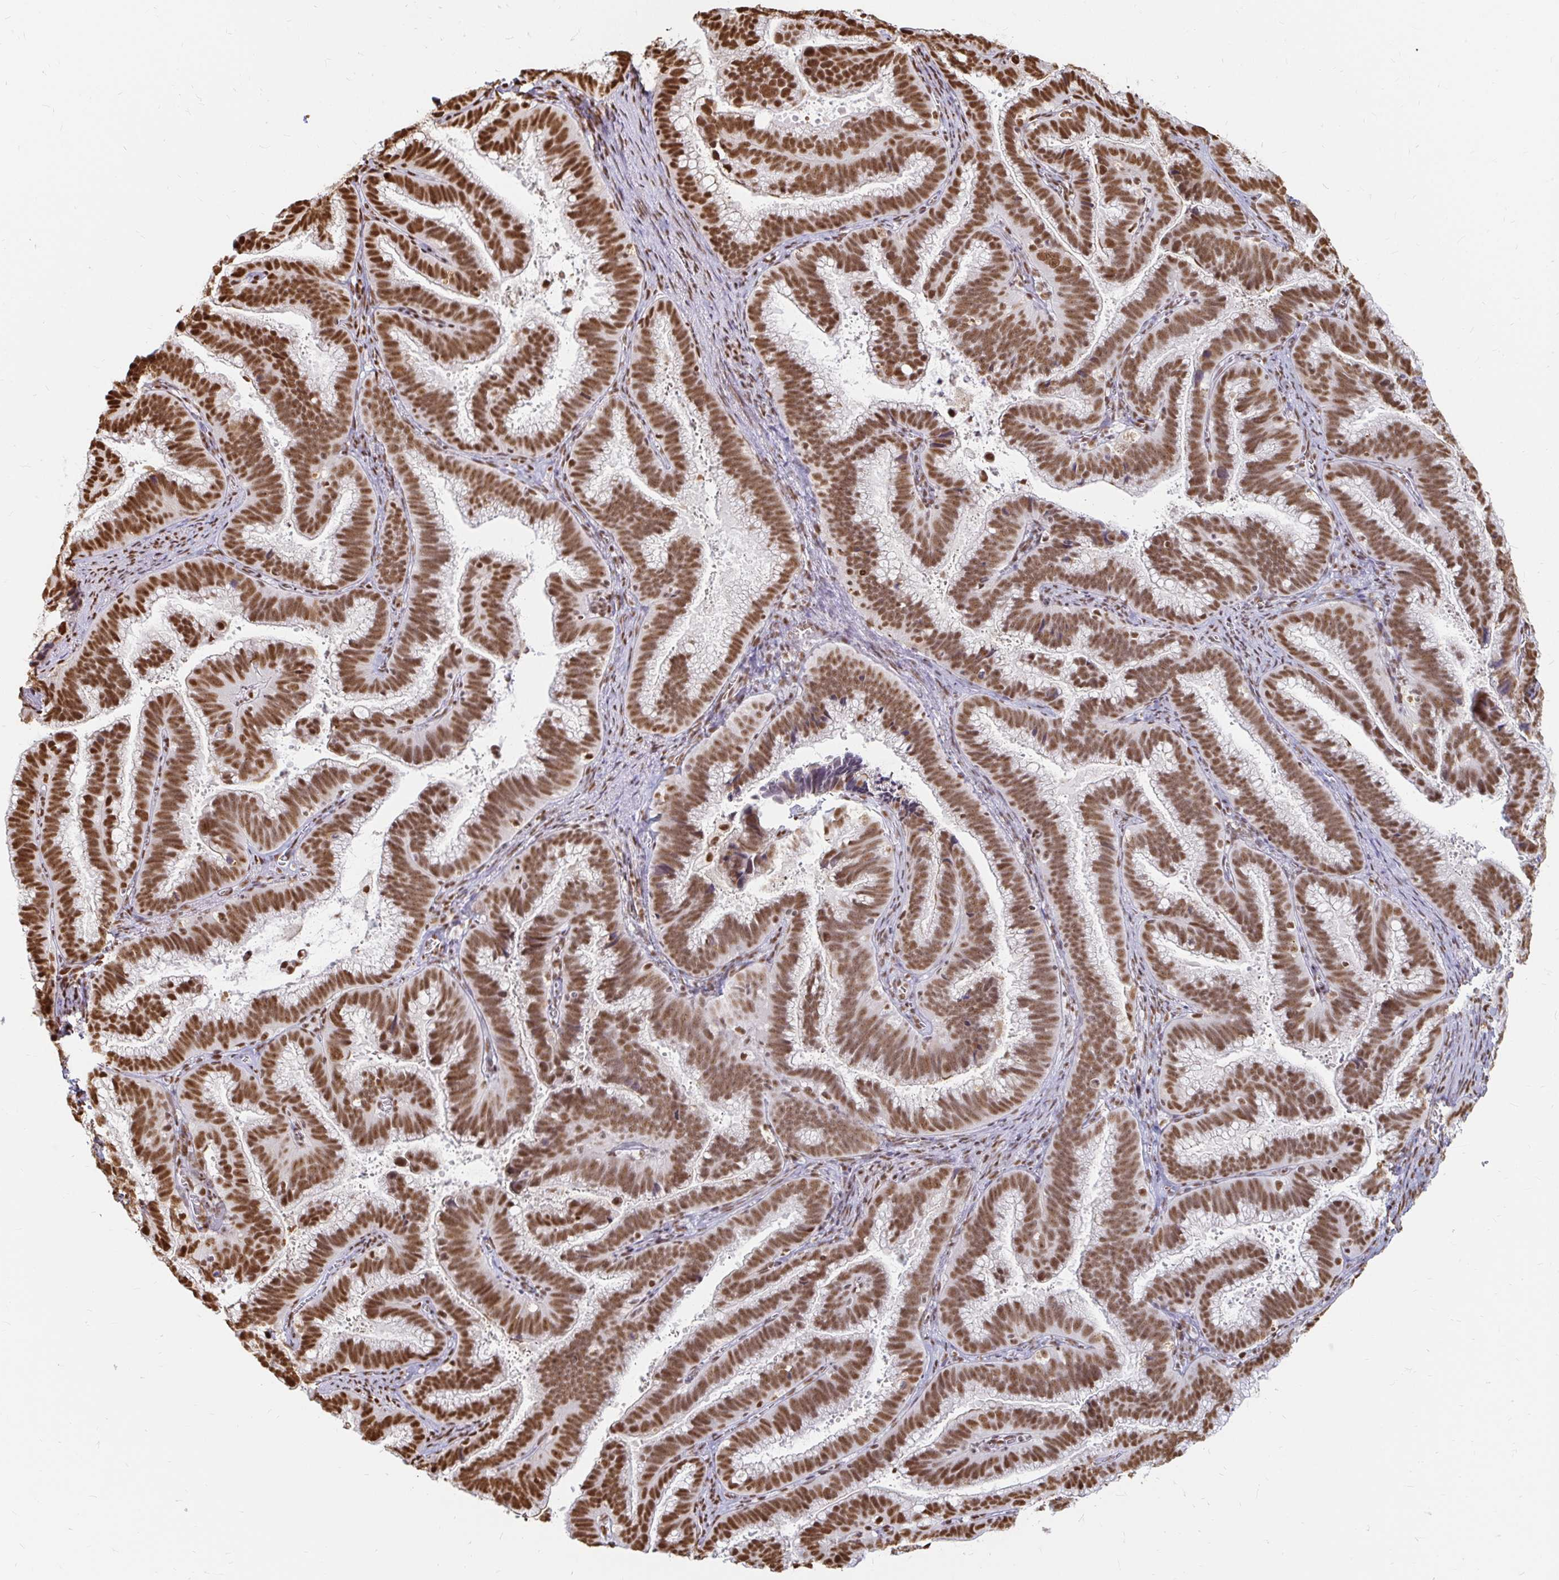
{"staining": {"intensity": "strong", "quantity": ">75%", "location": "nuclear"}, "tissue": "cervical cancer", "cell_type": "Tumor cells", "image_type": "cancer", "snomed": [{"axis": "morphology", "description": "Adenocarcinoma, NOS"}, {"axis": "topography", "description": "Cervix"}], "caption": "The immunohistochemical stain labels strong nuclear positivity in tumor cells of cervical cancer (adenocarcinoma) tissue.", "gene": "HNRNPU", "patient": {"sex": "female", "age": 61}}